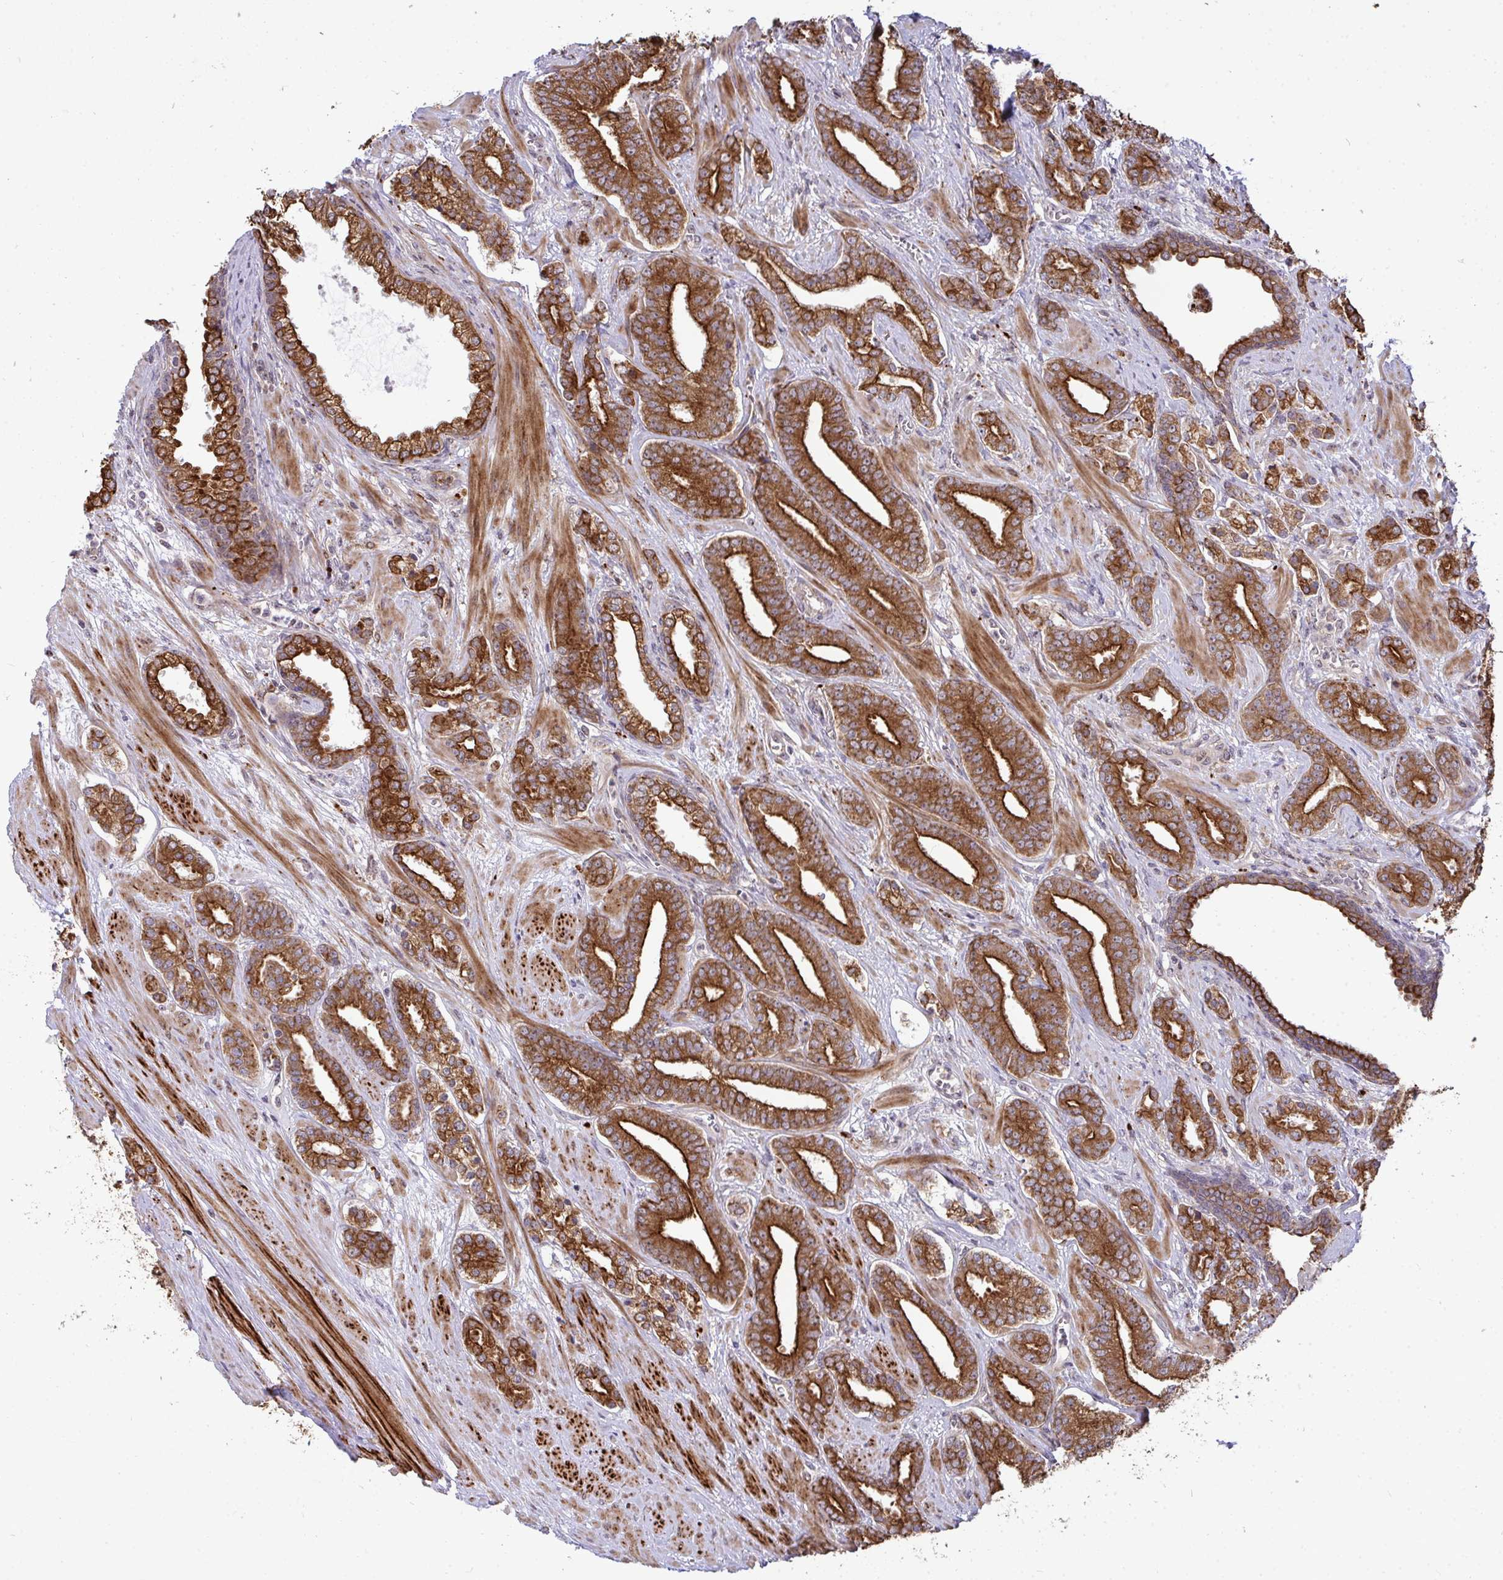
{"staining": {"intensity": "strong", "quantity": ">75%", "location": "cytoplasmic/membranous"}, "tissue": "prostate cancer", "cell_type": "Tumor cells", "image_type": "cancer", "snomed": [{"axis": "morphology", "description": "Adenocarcinoma, High grade"}, {"axis": "topography", "description": "Prostate"}], "caption": "Prostate high-grade adenocarcinoma tissue exhibits strong cytoplasmic/membranous expression in about >75% of tumor cells, visualized by immunohistochemistry.", "gene": "TRIM44", "patient": {"sex": "male", "age": 60}}